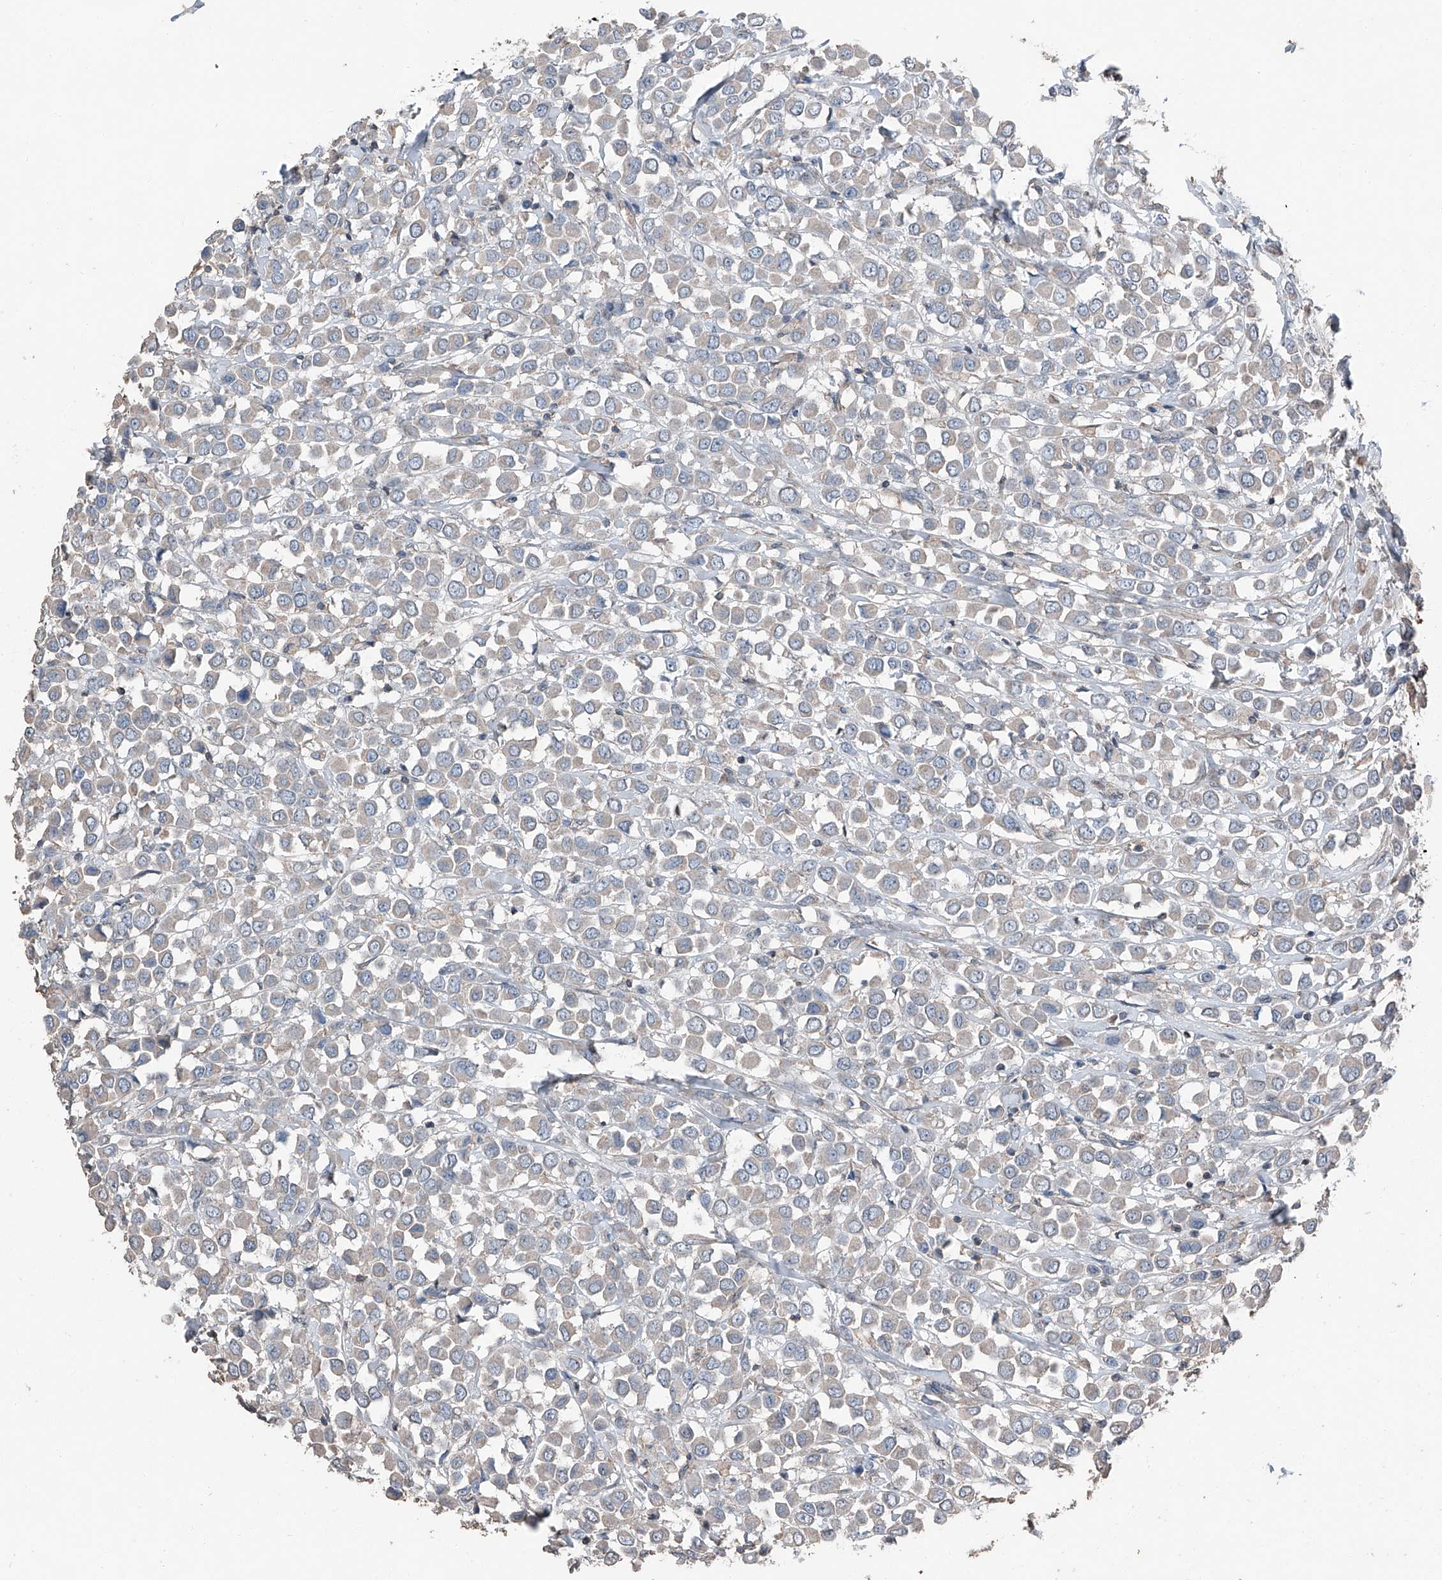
{"staining": {"intensity": "negative", "quantity": "none", "location": "none"}, "tissue": "breast cancer", "cell_type": "Tumor cells", "image_type": "cancer", "snomed": [{"axis": "morphology", "description": "Duct carcinoma"}, {"axis": "topography", "description": "Breast"}], "caption": "High magnification brightfield microscopy of breast cancer (invasive ductal carcinoma) stained with DAB (brown) and counterstained with hematoxylin (blue): tumor cells show no significant expression.", "gene": "MAMLD1", "patient": {"sex": "female", "age": 61}}